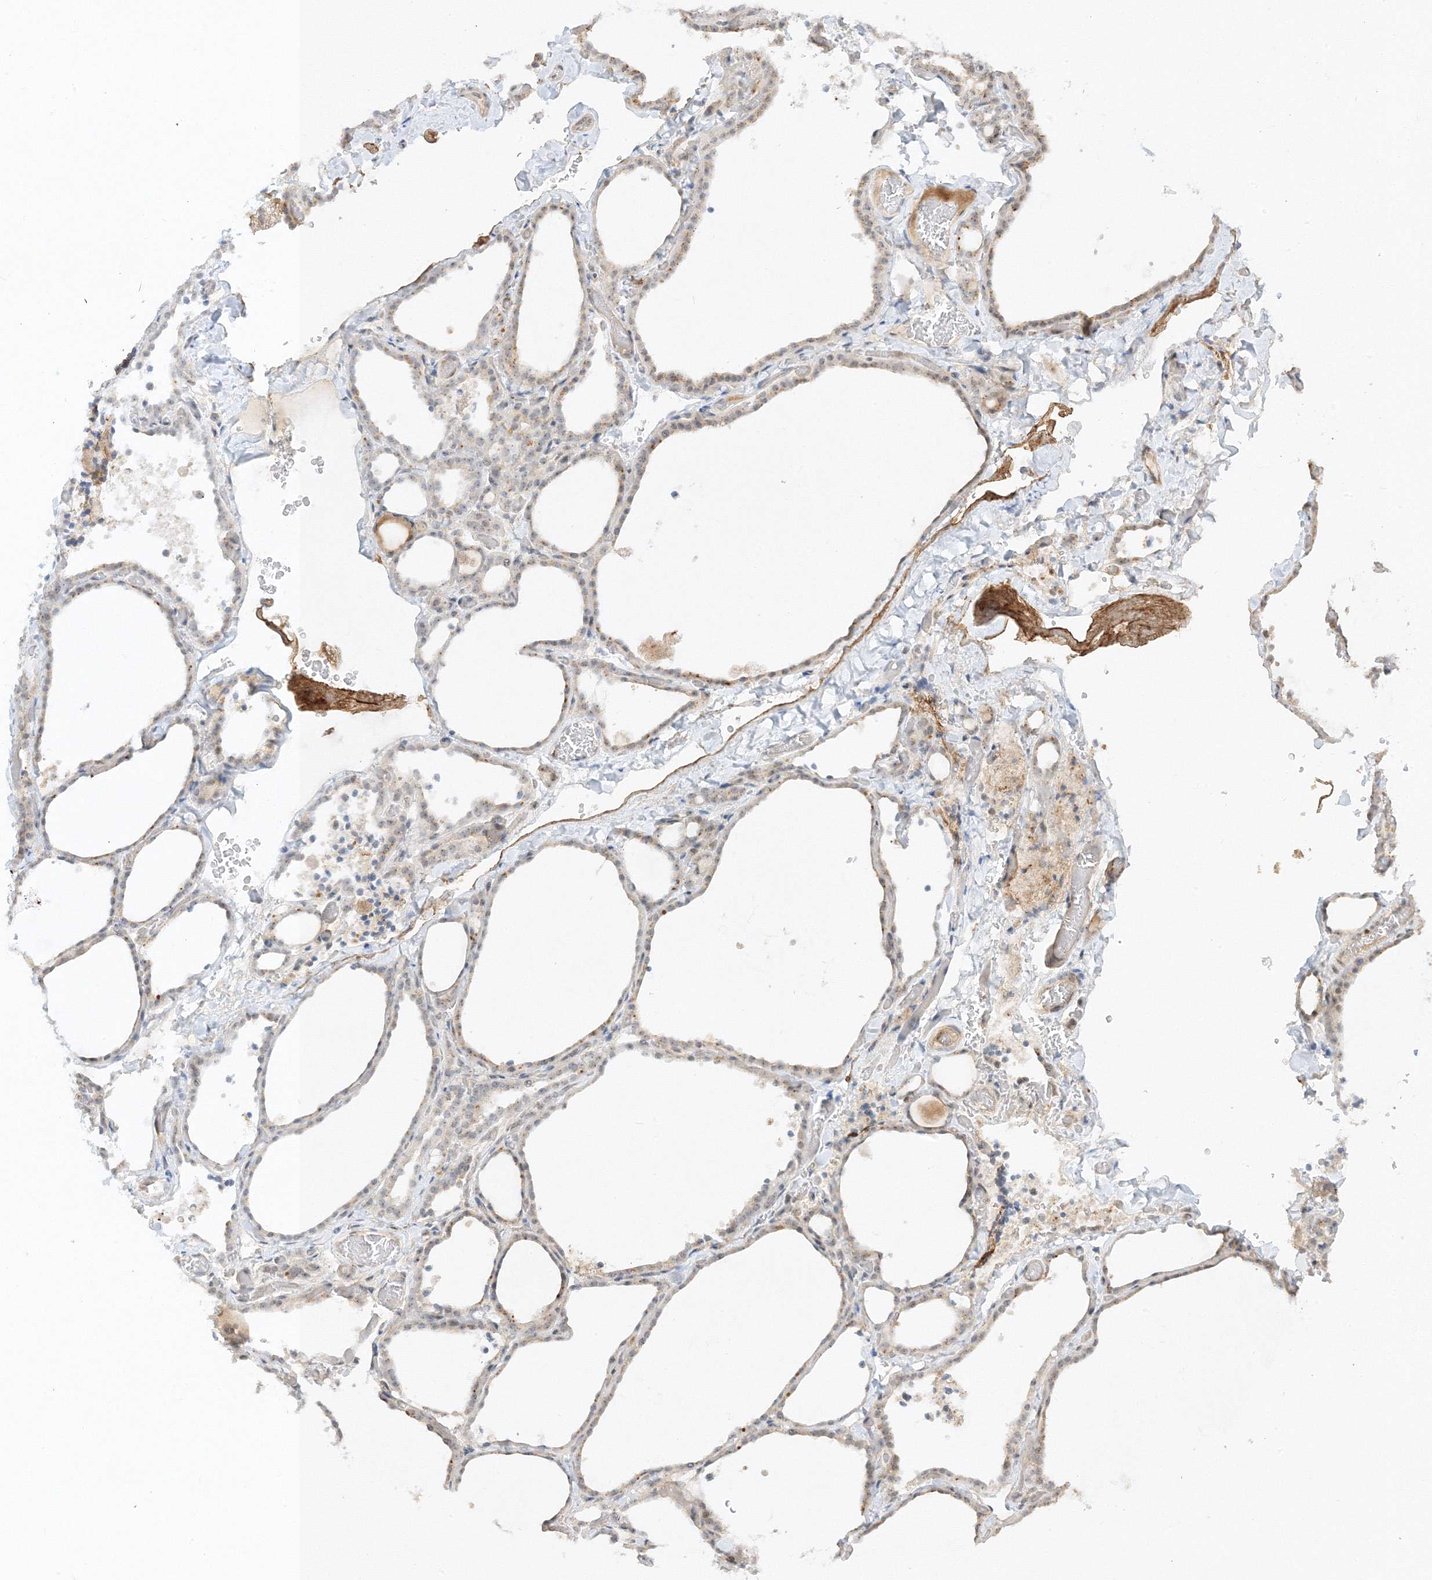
{"staining": {"intensity": "weak", "quantity": "25%-75%", "location": "cytoplasmic/membranous"}, "tissue": "thyroid gland", "cell_type": "Glandular cells", "image_type": "normal", "snomed": [{"axis": "morphology", "description": "Normal tissue, NOS"}, {"axis": "topography", "description": "Thyroid gland"}], "caption": "Immunohistochemical staining of normal thyroid gland reveals 25%-75% levels of weak cytoplasmic/membranous protein staining in about 25%-75% of glandular cells.", "gene": "ETAA1", "patient": {"sex": "female", "age": 22}}